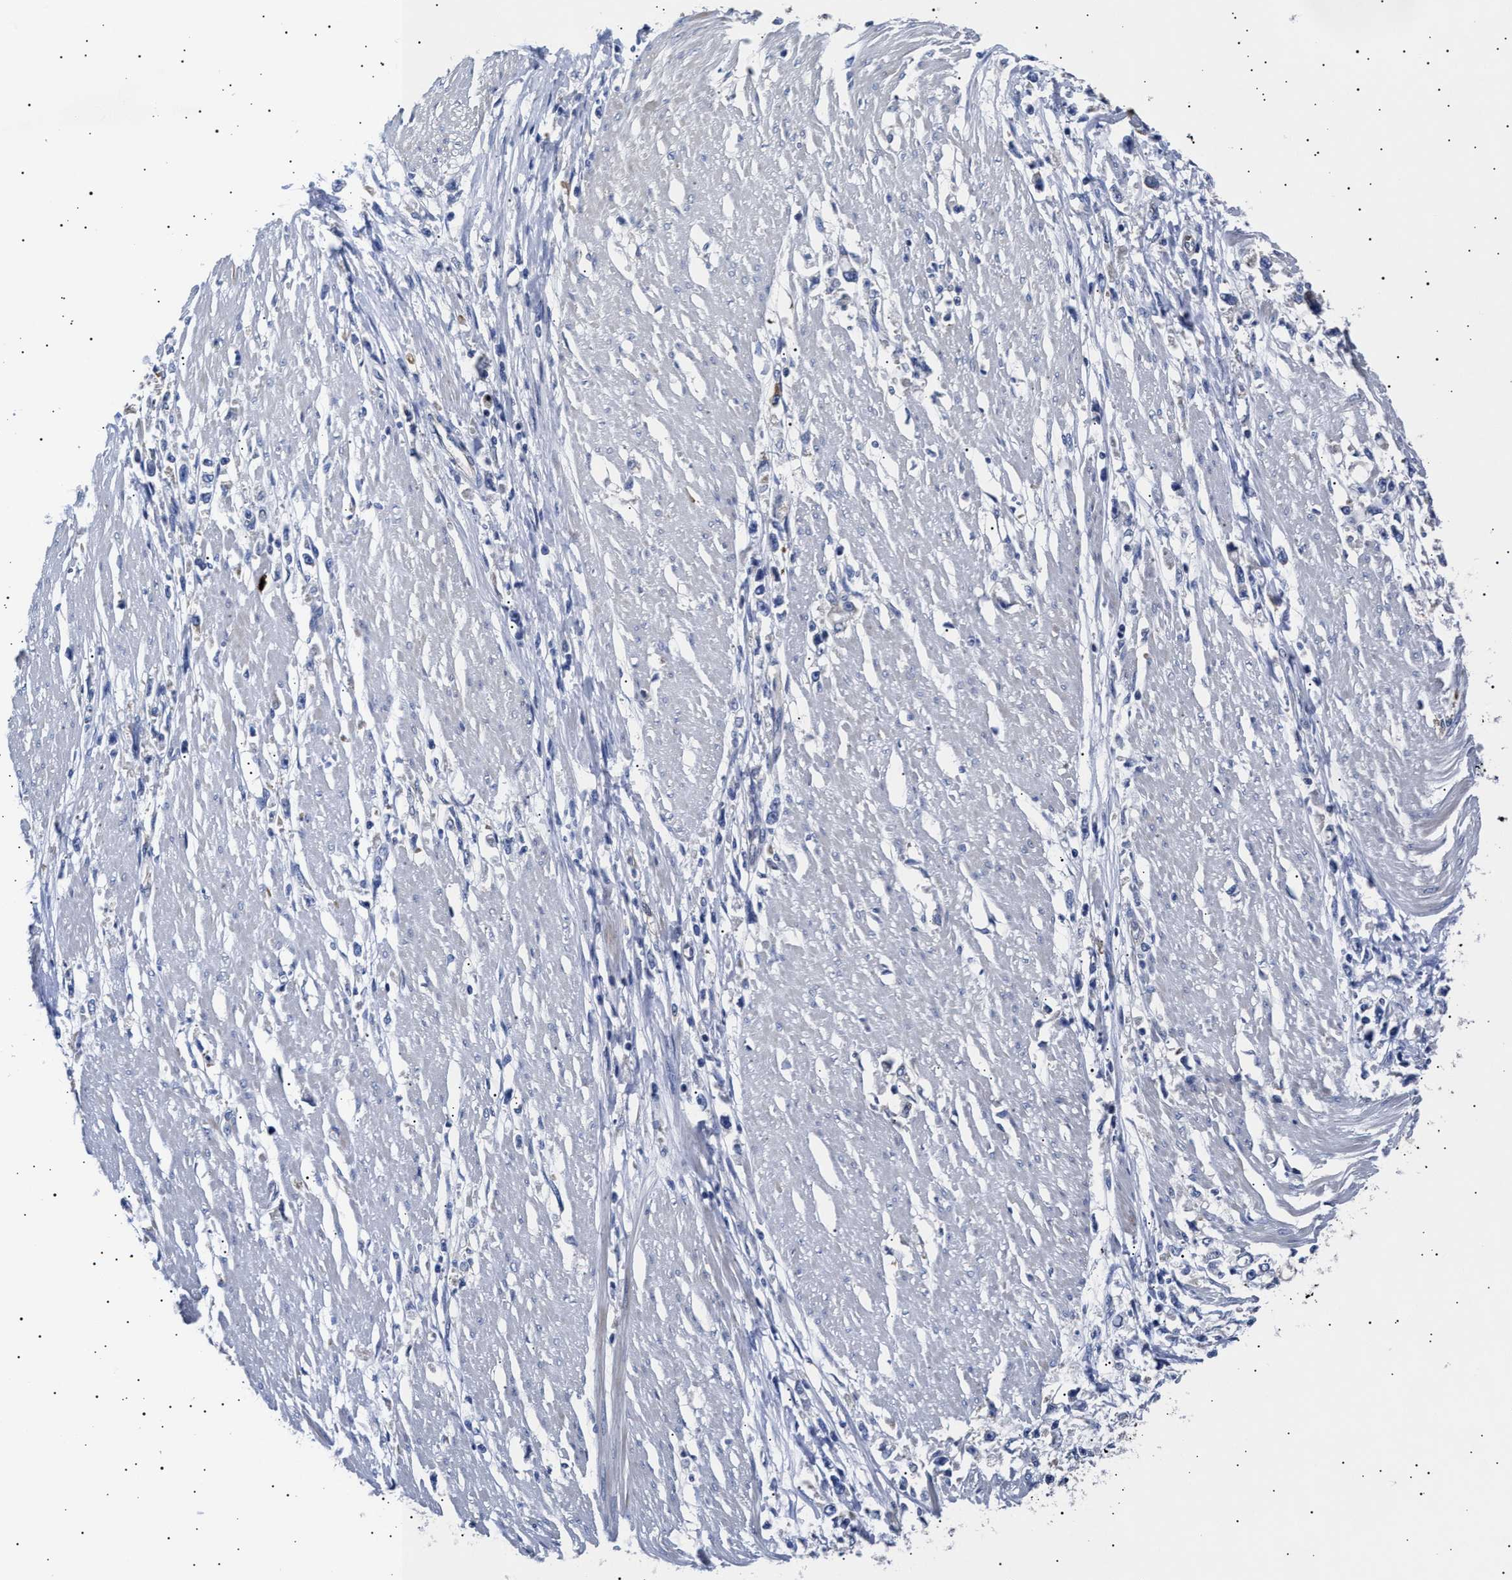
{"staining": {"intensity": "negative", "quantity": "none", "location": "none"}, "tissue": "stomach cancer", "cell_type": "Tumor cells", "image_type": "cancer", "snomed": [{"axis": "morphology", "description": "Adenocarcinoma, NOS"}, {"axis": "topography", "description": "Stomach"}], "caption": "Immunohistochemistry micrograph of neoplastic tissue: human stomach cancer stained with DAB displays no significant protein positivity in tumor cells.", "gene": "HEMGN", "patient": {"sex": "female", "age": 59}}